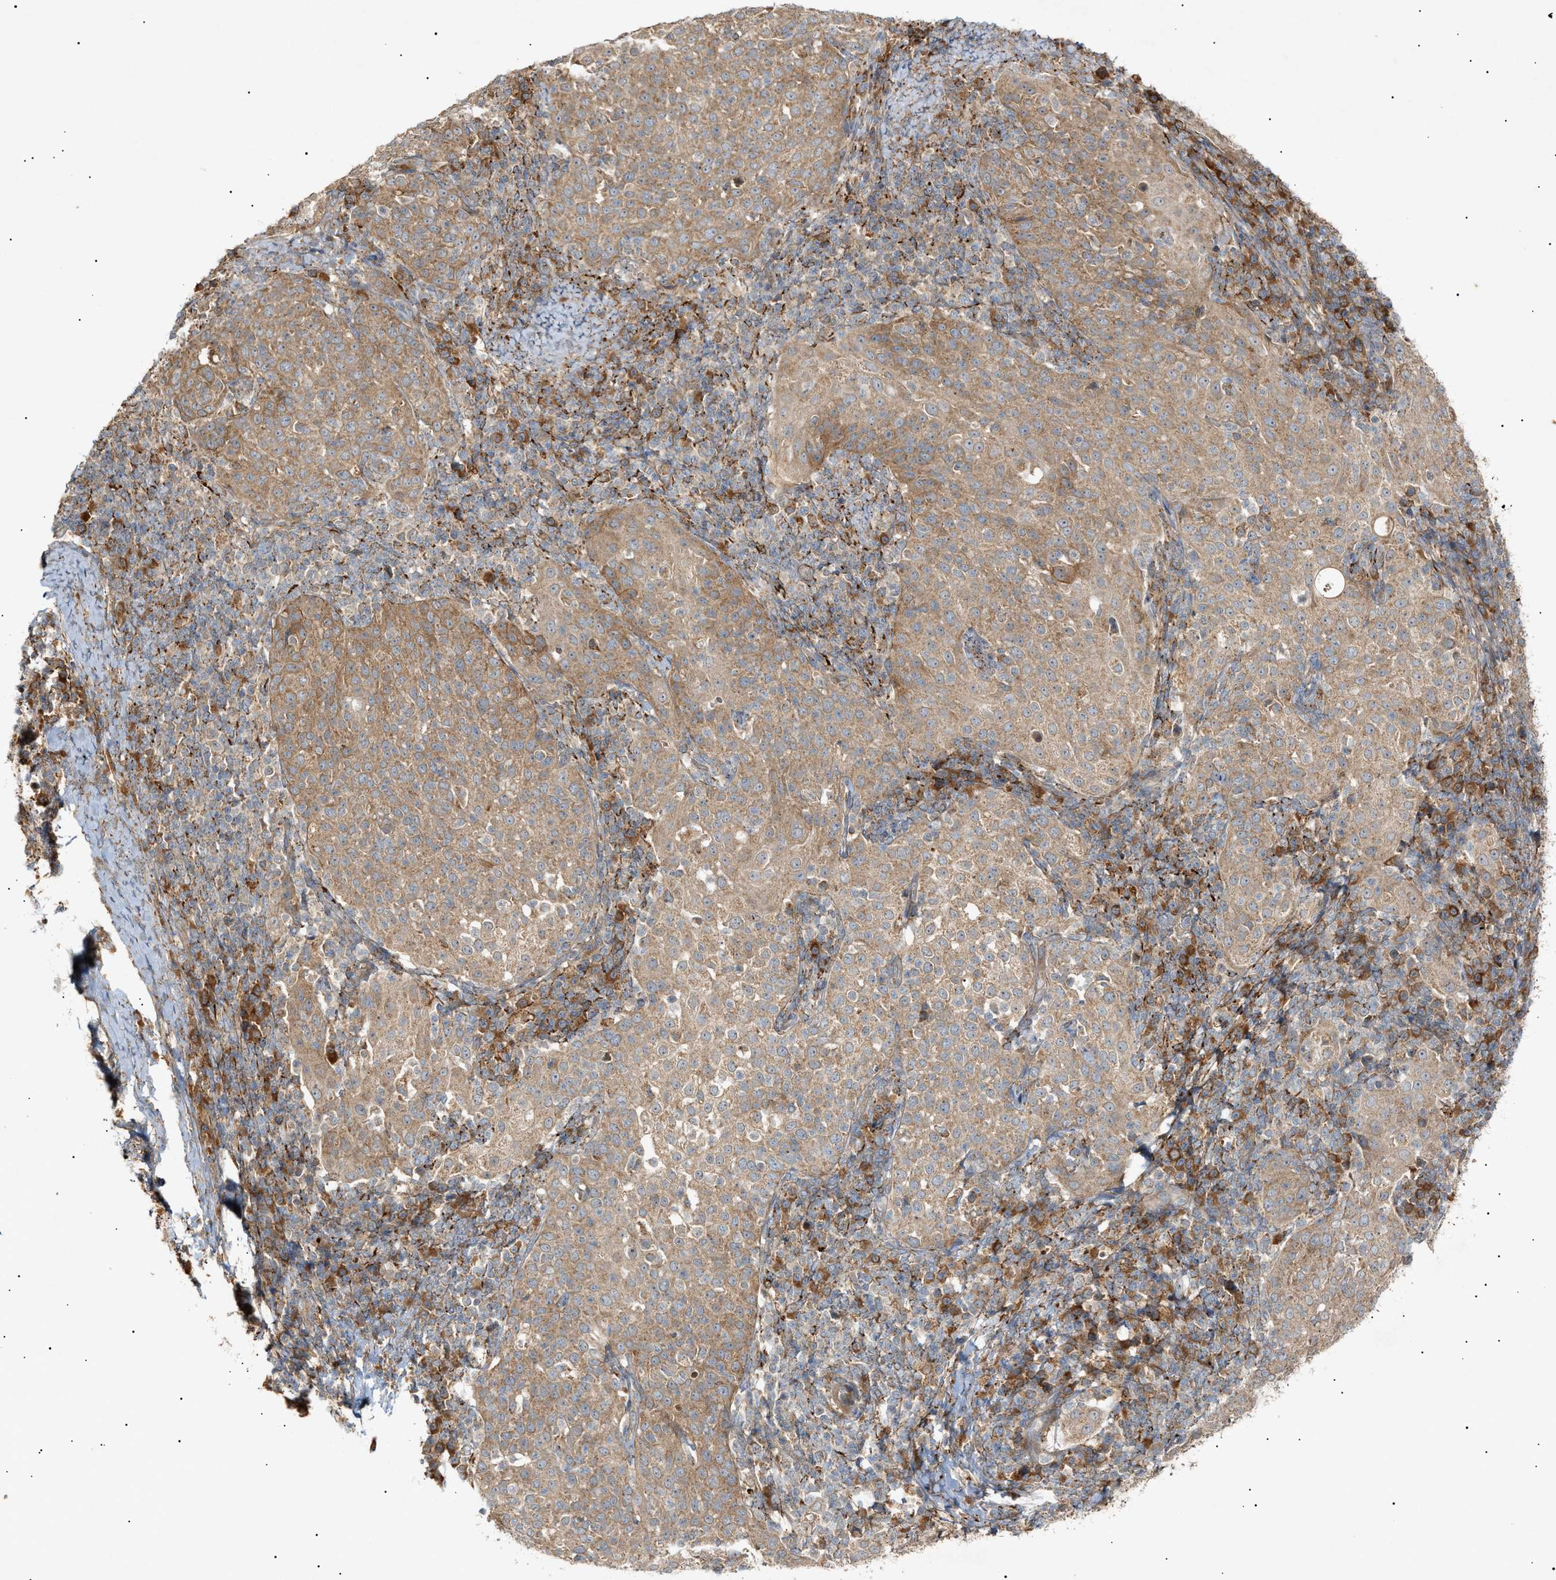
{"staining": {"intensity": "moderate", "quantity": ">75%", "location": "cytoplasmic/membranous"}, "tissue": "cervical cancer", "cell_type": "Tumor cells", "image_type": "cancer", "snomed": [{"axis": "morphology", "description": "Squamous cell carcinoma, NOS"}, {"axis": "topography", "description": "Cervix"}], "caption": "Immunohistochemistry (IHC) of human cervical cancer displays medium levels of moderate cytoplasmic/membranous staining in about >75% of tumor cells. The staining was performed using DAB to visualize the protein expression in brown, while the nuclei were stained in blue with hematoxylin (Magnification: 20x).", "gene": "MTCH1", "patient": {"sex": "female", "age": 51}}